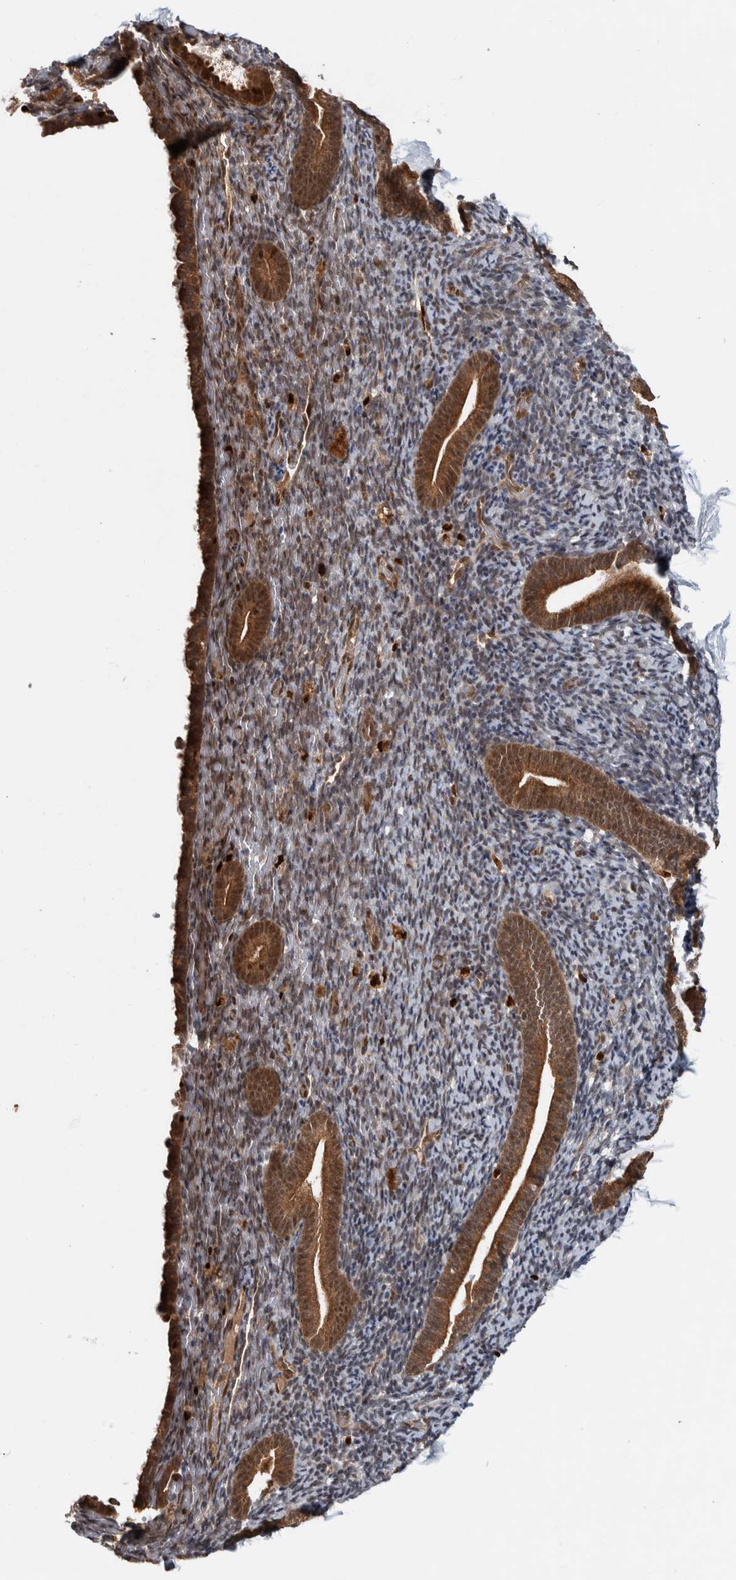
{"staining": {"intensity": "weak", "quantity": "25%-75%", "location": "nuclear"}, "tissue": "endometrium", "cell_type": "Cells in endometrial stroma", "image_type": "normal", "snomed": [{"axis": "morphology", "description": "Normal tissue, NOS"}, {"axis": "topography", "description": "Endometrium"}], "caption": "Endometrium stained for a protein (brown) displays weak nuclear positive positivity in approximately 25%-75% of cells in endometrial stroma.", "gene": "RPS6KA4", "patient": {"sex": "female", "age": 51}}